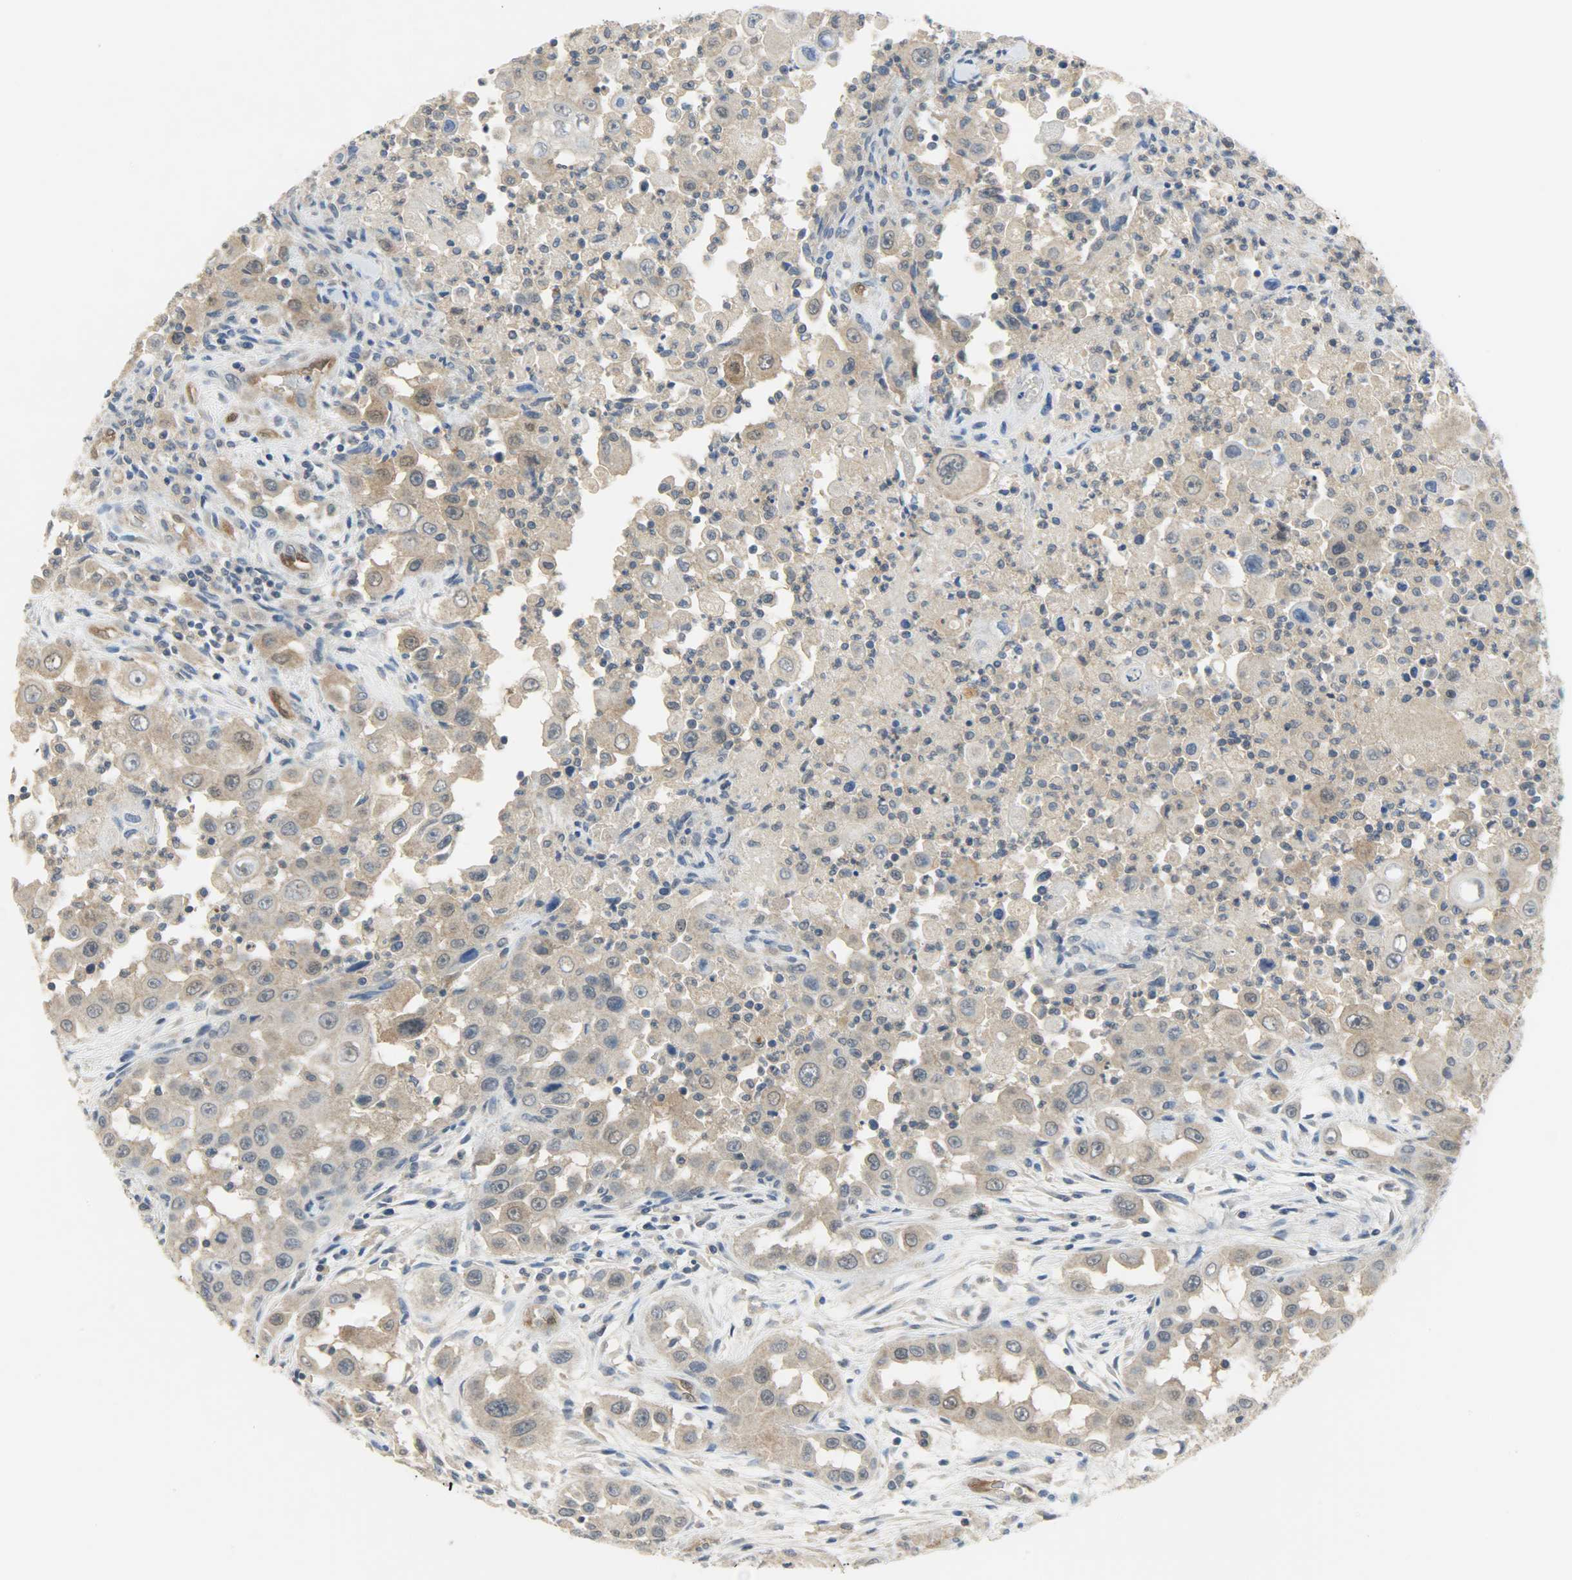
{"staining": {"intensity": "weak", "quantity": ">75%", "location": "cytoplasmic/membranous"}, "tissue": "head and neck cancer", "cell_type": "Tumor cells", "image_type": "cancer", "snomed": [{"axis": "morphology", "description": "Carcinoma, NOS"}, {"axis": "topography", "description": "Head-Neck"}], "caption": "A brown stain labels weak cytoplasmic/membranous positivity of a protein in human head and neck cancer (carcinoma) tumor cells.", "gene": "FKBP1A", "patient": {"sex": "male", "age": 87}}